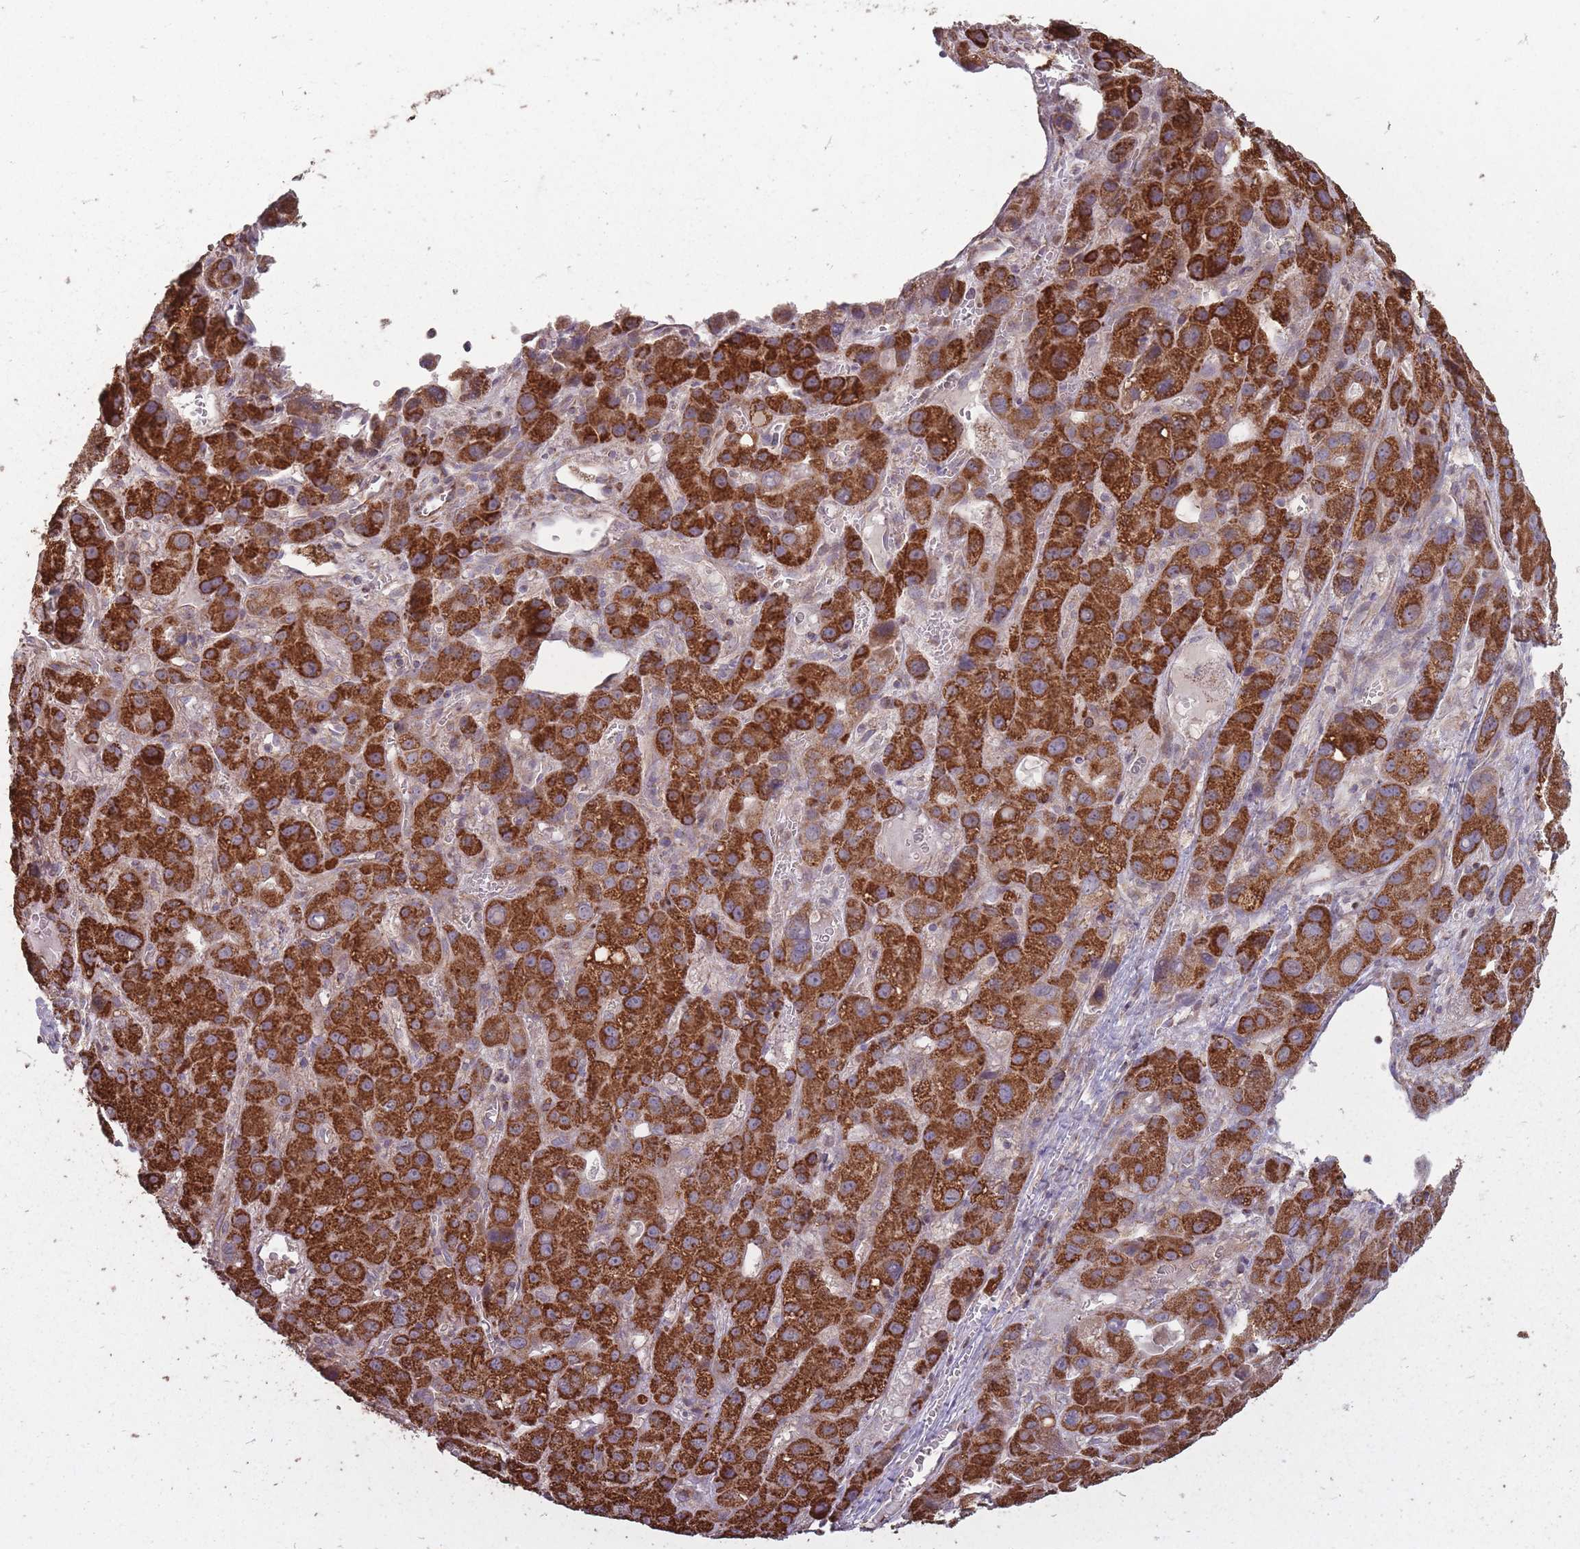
{"staining": {"intensity": "strong", "quantity": ">75%", "location": "cytoplasmic/membranous"}, "tissue": "liver cancer", "cell_type": "Tumor cells", "image_type": "cancer", "snomed": [{"axis": "morphology", "description": "Carcinoma, Hepatocellular, NOS"}, {"axis": "topography", "description": "Liver"}], "caption": "Protein staining demonstrates strong cytoplasmic/membranous expression in about >75% of tumor cells in liver cancer. The staining is performed using DAB brown chromogen to label protein expression. The nuclei are counter-stained blue using hematoxylin.", "gene": "CNOT8", "patient": {"sex": "male", "age": 55}}